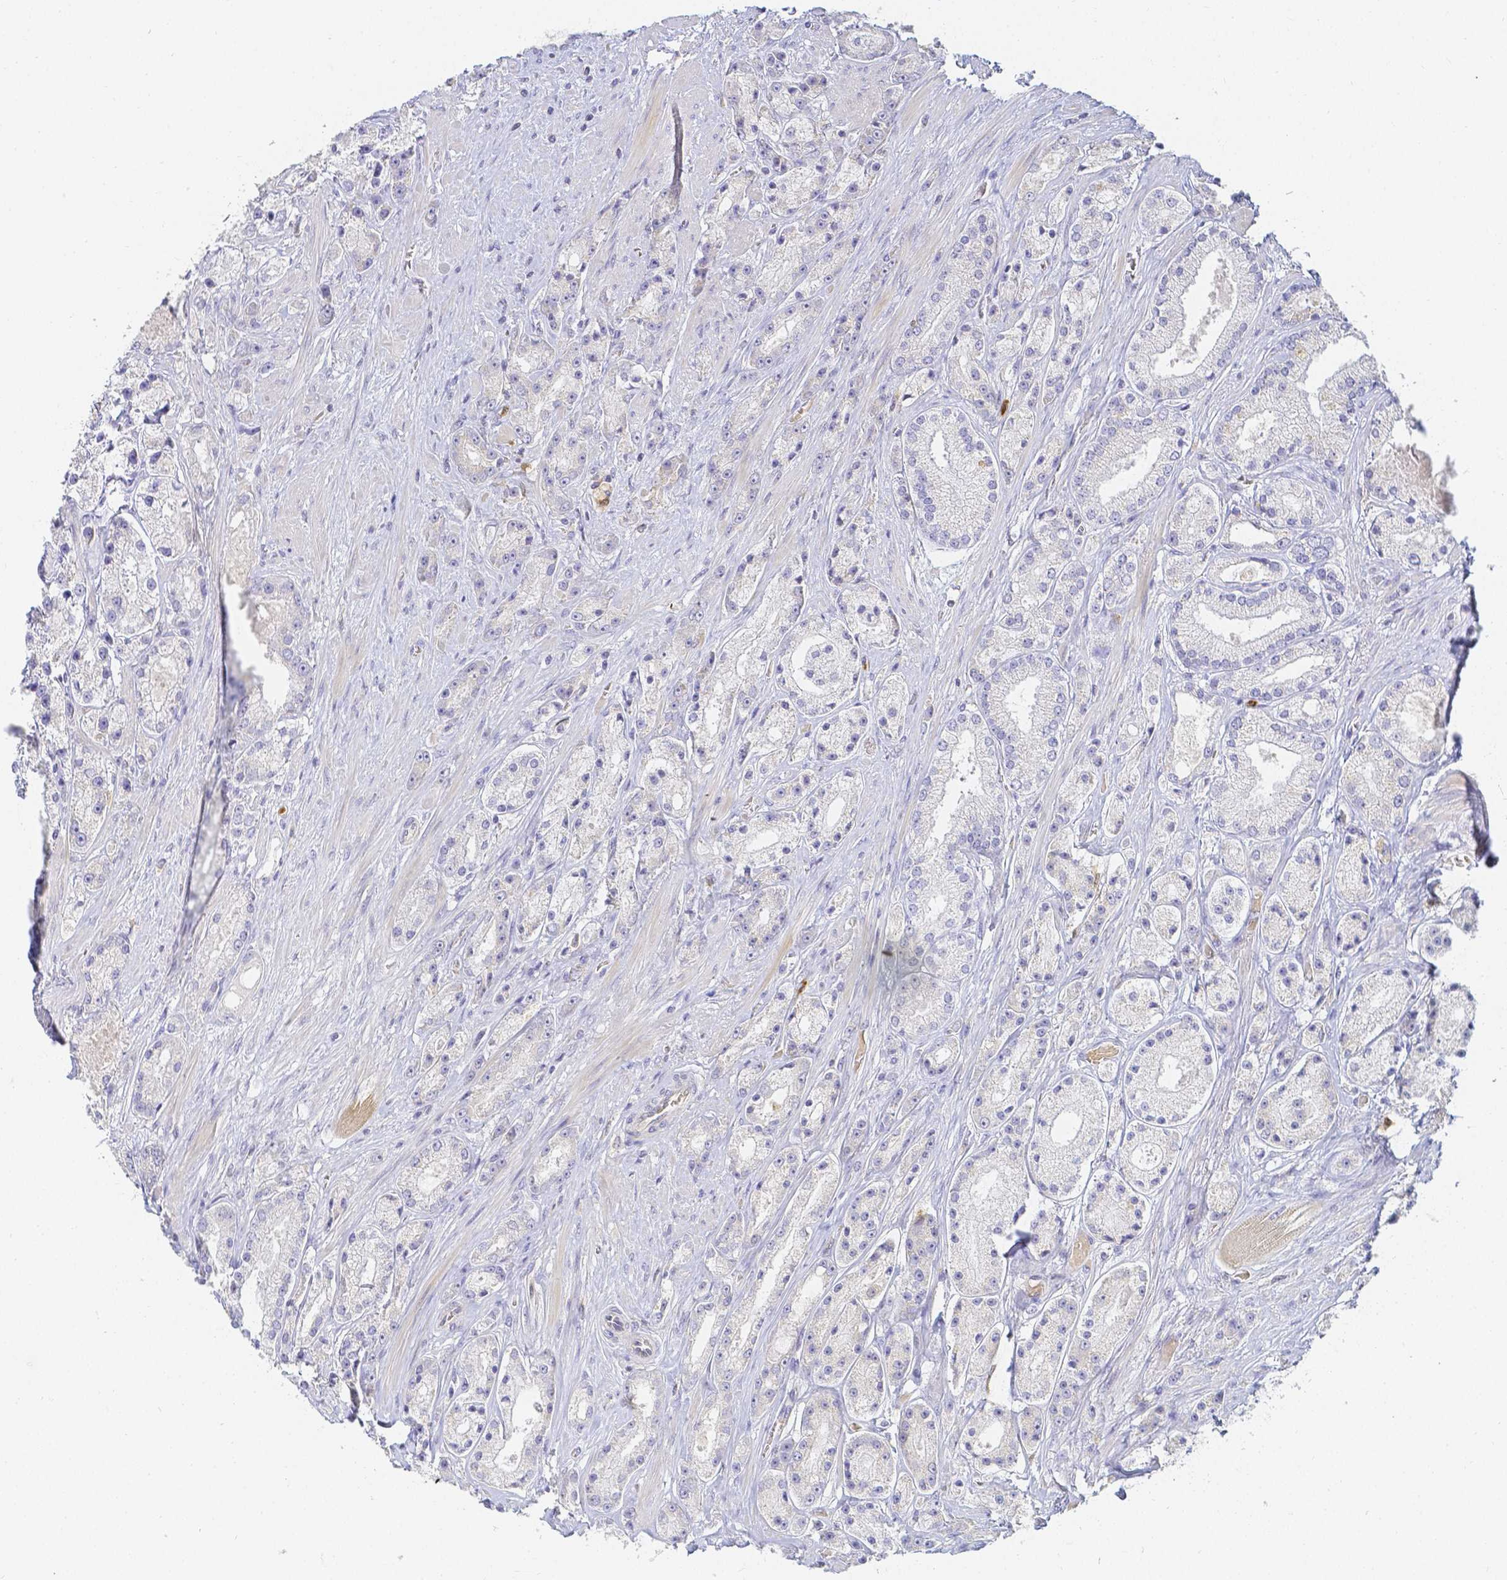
{"staining": {"intensity": "negative", "quantity": "none", "location": "none"}, "tissue": "prostate cancer", "cell_type": "Tumor cells", "image_type": "cancer", "snomed": [{"axis": "morphology", "description": "Adenocarcinoma, High grade"}, {"axis": "topography", "description": "Prostate"}], "caption": "A high-resolution histopathology image shows immunohistochemistry (IHC) staining of prostate adenocarcinoma (high-grade), which reveals no significant positivity in tumor cells.", "gene": "KCNH1", "patient": {"sex": "male", "age": 67}}